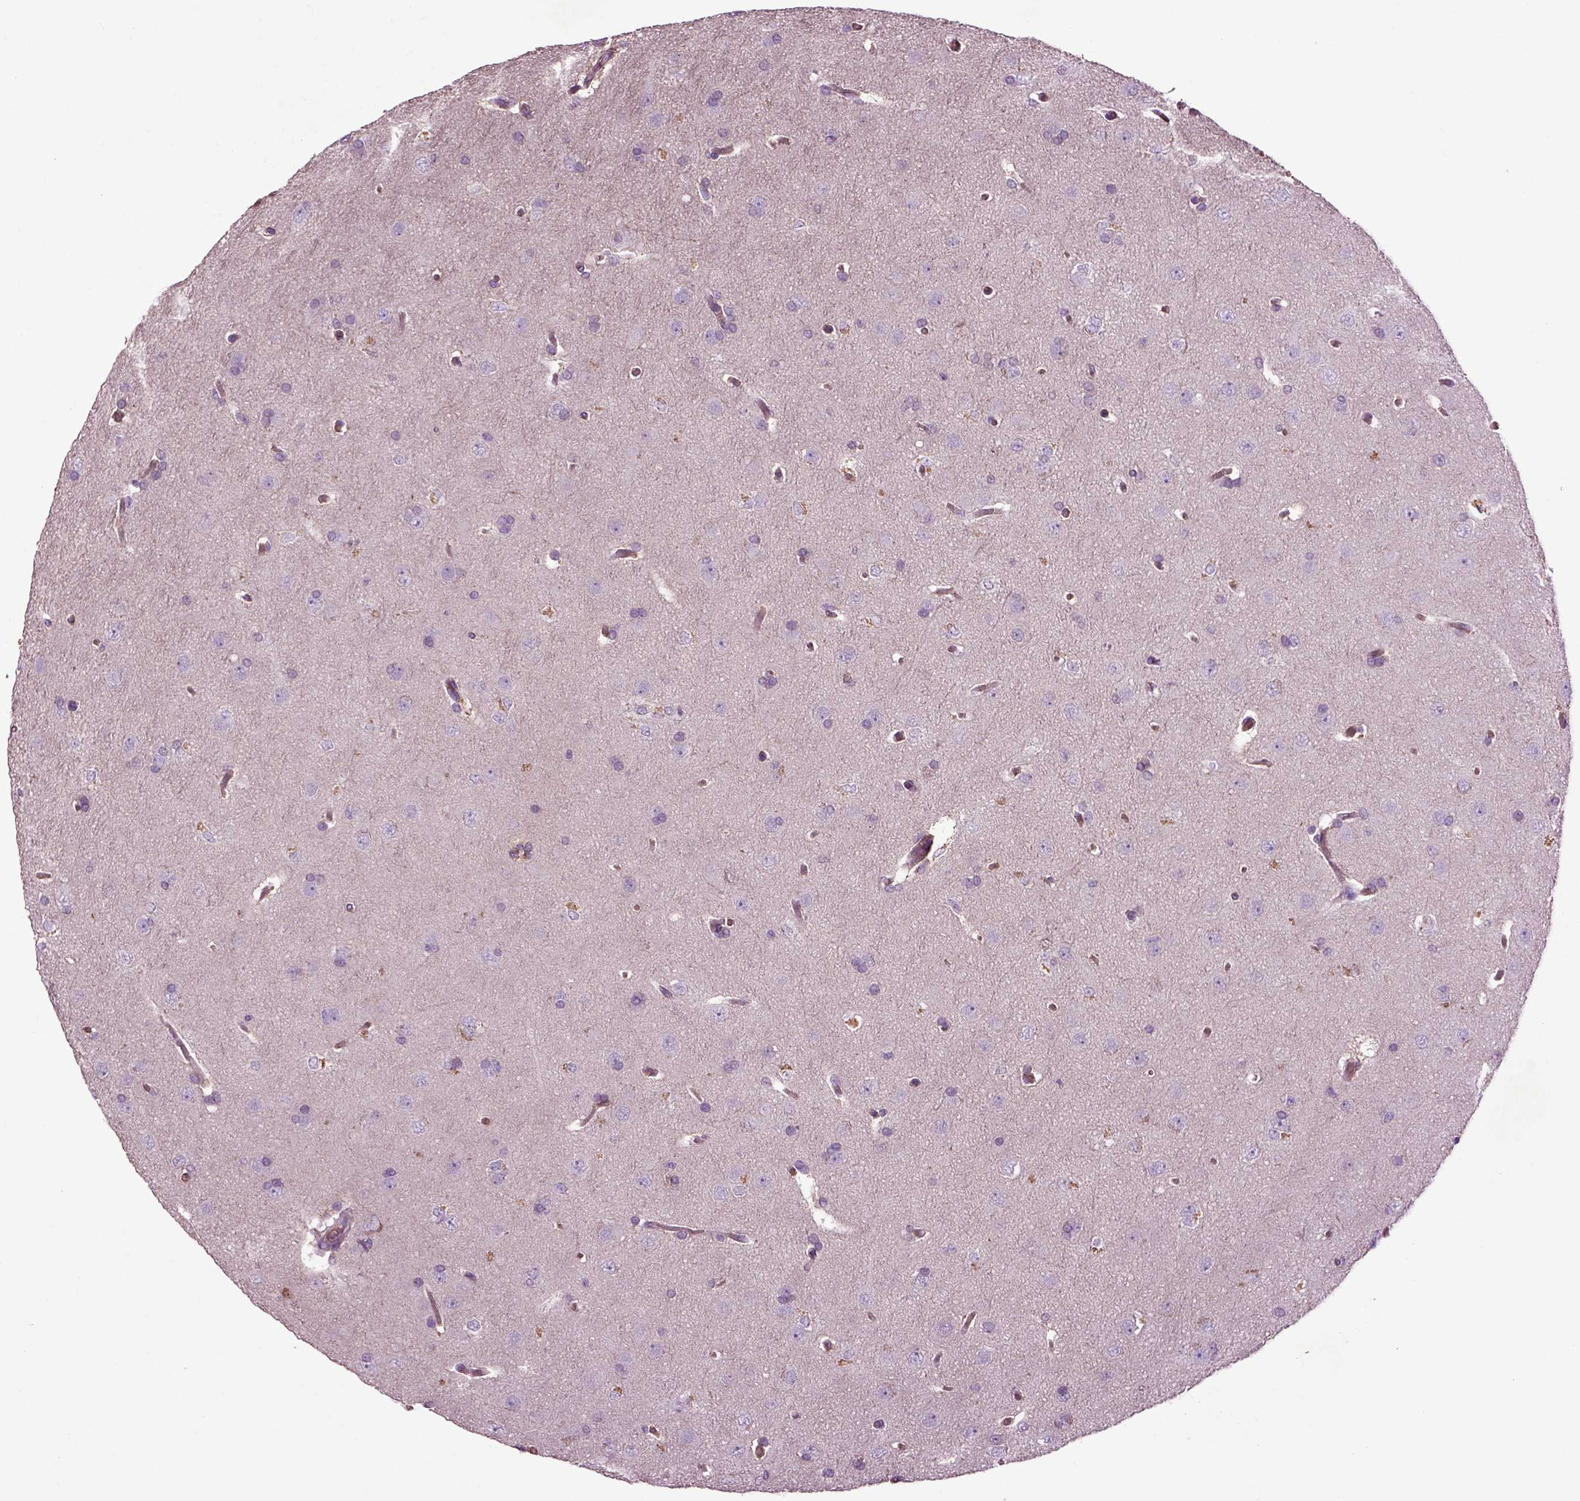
{"staining": {"intensity": "negative", "quantity": "none", "location": "none"}, "tissue": "glioma", "cell_type": "Tumor cells", "image_type": "cancer", "snomed": [{"axis": "morphology", "description": "Glioma, malignant, Low grade"}, {"axis": "topography", "description": "Brain"}], "caption": "DAB immunohistochemical staining of malignant low-grade glioma demonstrates no significant expression in tumor cells.", "gene": "SPON1", "patient": {"sex": "female", "age": 32}}